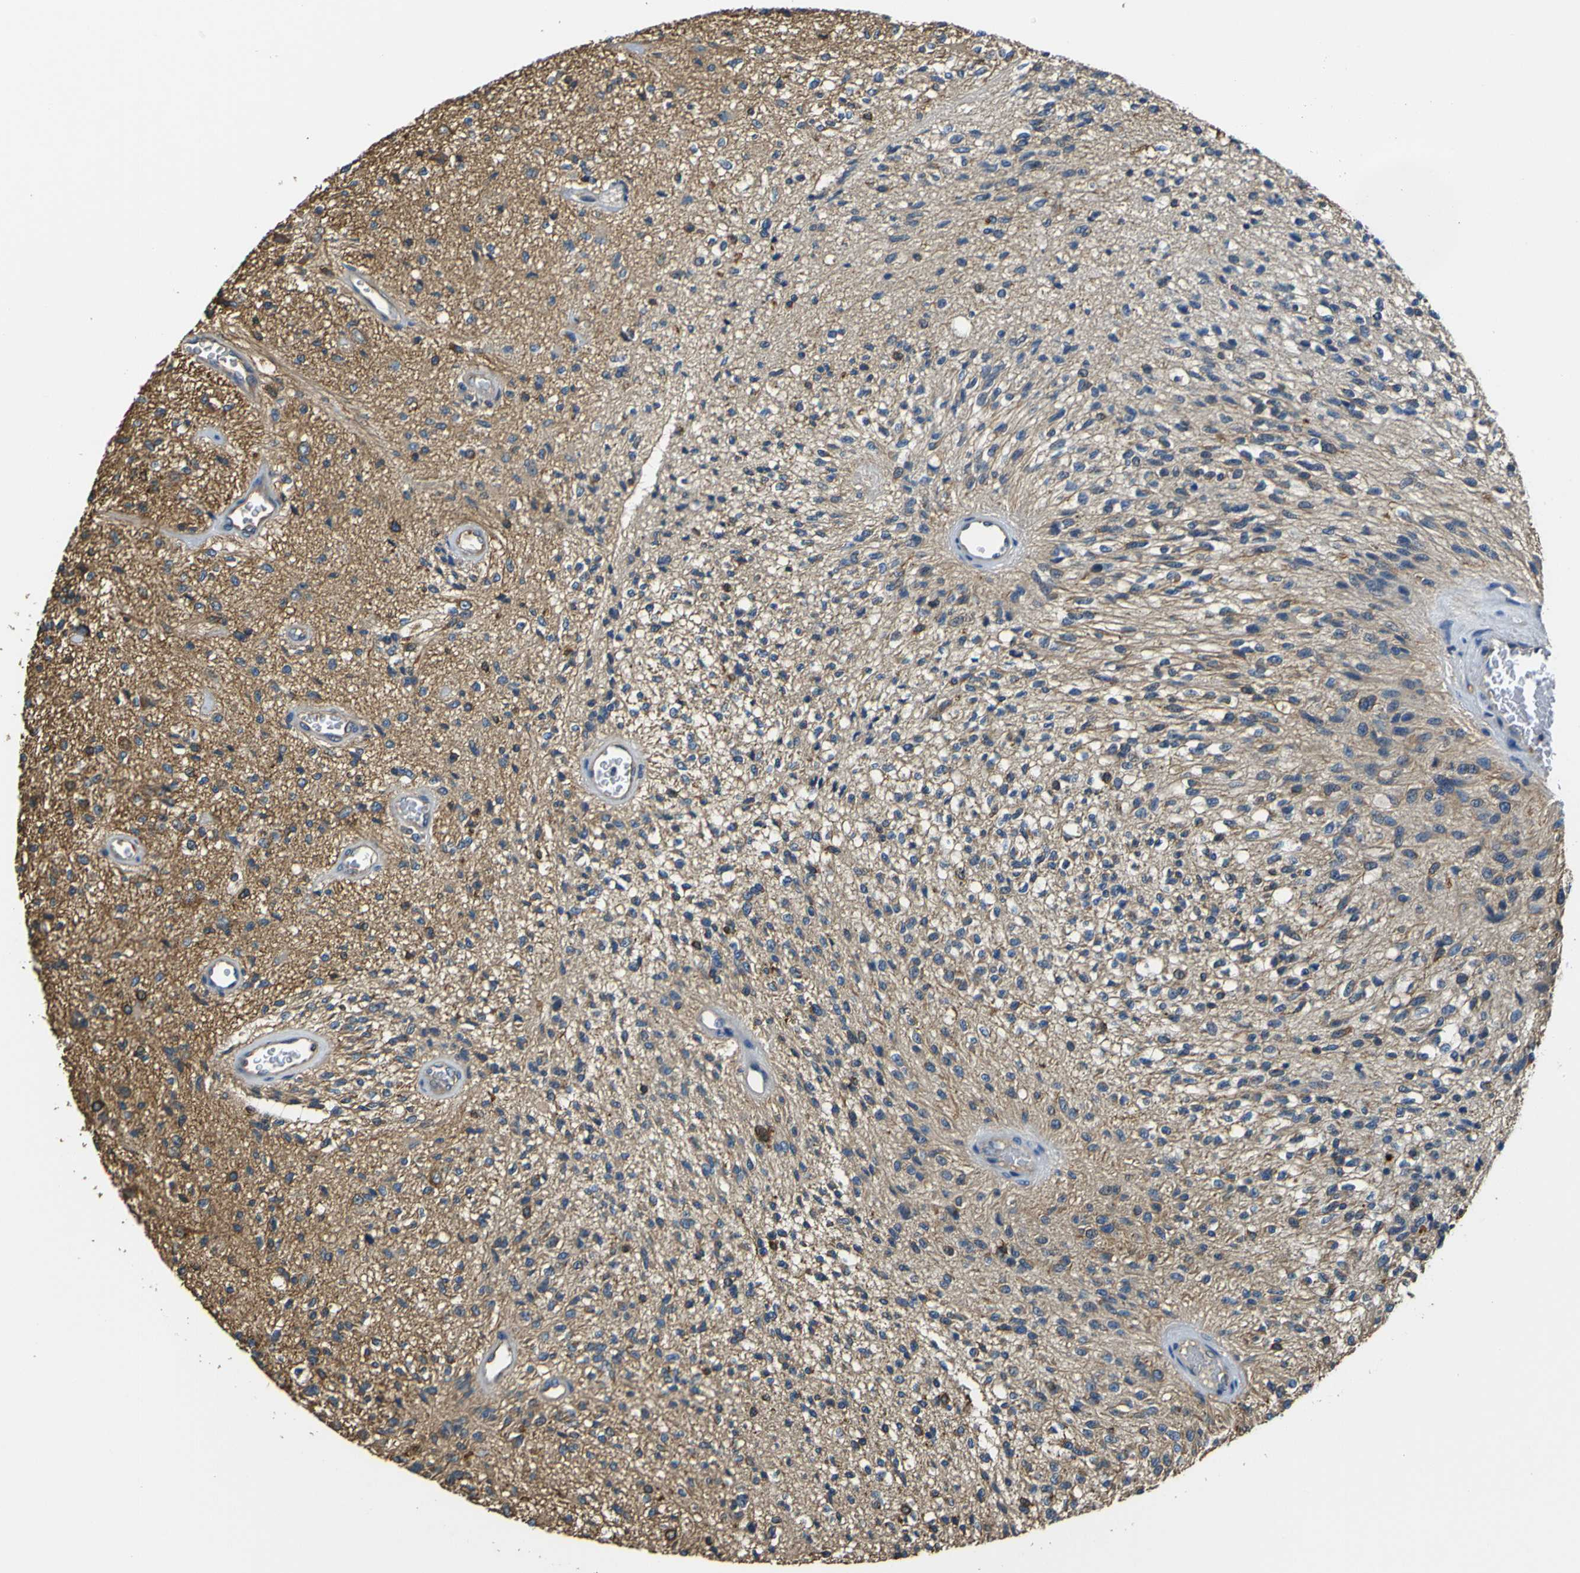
{"staining": {"intensity": "moderate", "quantity": "<25%", "location": "cytoplasmic/membranous"}, "tissue": "glioma", "cell_type": "Tumor cells", "image_type": "cancer", "snomed": [{"axis": "morphology", "description": "Normal tissue, NOS"}, {"axis": "morphology", "description": "Glioma, malignant, High grade"}, {"axis": "topography", "description": "Cerebral cortex"}], "caption": "Malignant high-grade glioma stained with a brown dye reveals moderate cytoplasmic/membranous positive expression in about <25% of tumor cells.", "gene": "TUBB", "patient": {"sex": "male", "age": 77}}